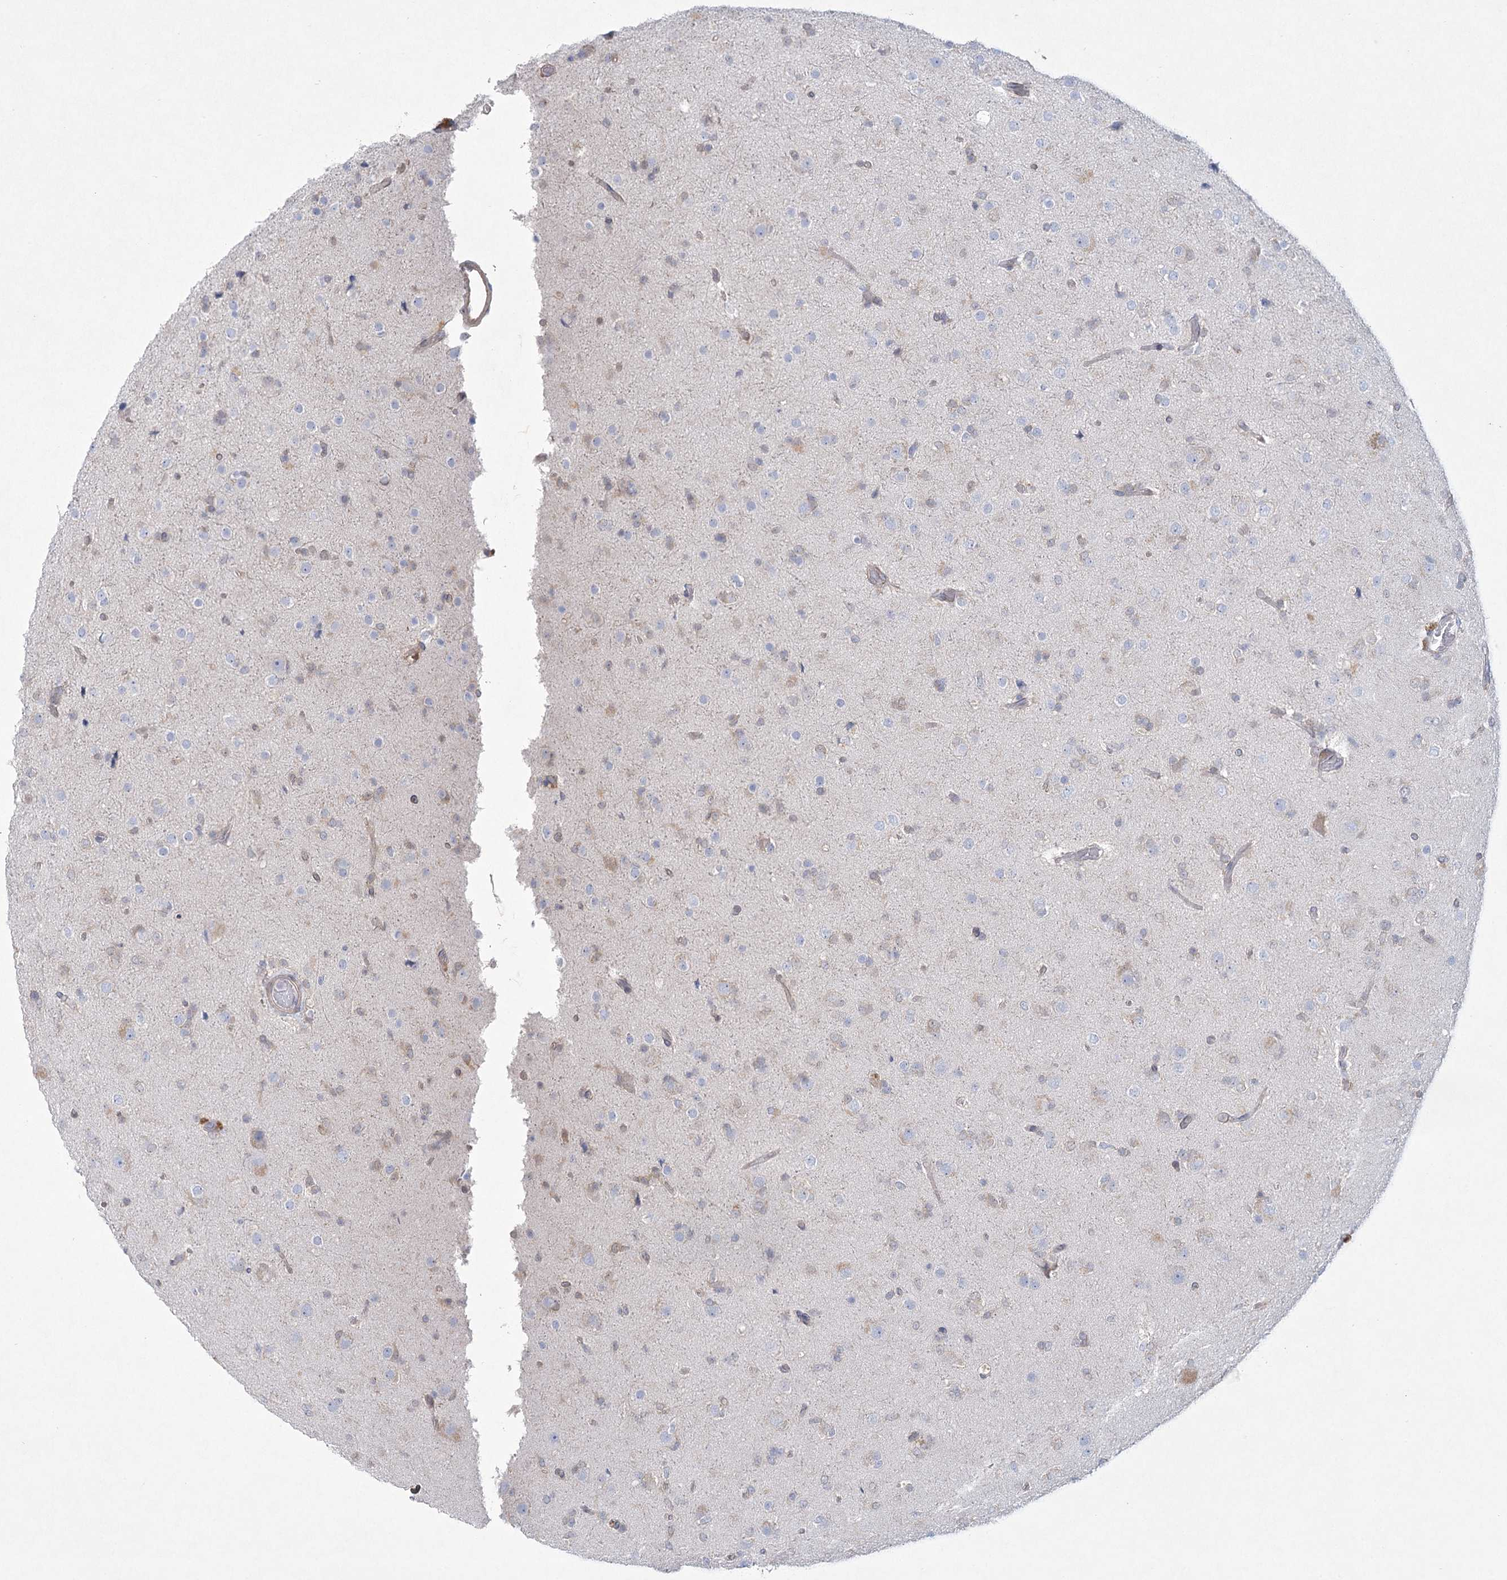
{"staining": {"intensity": "negative", "quantity": "none", "location": "none"}, "tissue": "glioma", "cell_type": "Tumor cells", "image_type": "cancer", "snomed": [{"axis": "morphology", "description": "Glioma, malignant, Low grade"}, {"axis": "topography", "description": "Brain"}], "caption": "A photomicrograph of low-grade glioma (malignant) stained for a protein shows no brown staining in tumor cells.", "gene": "AAMDC", "patient": {"sex": "male", "age": 65}}